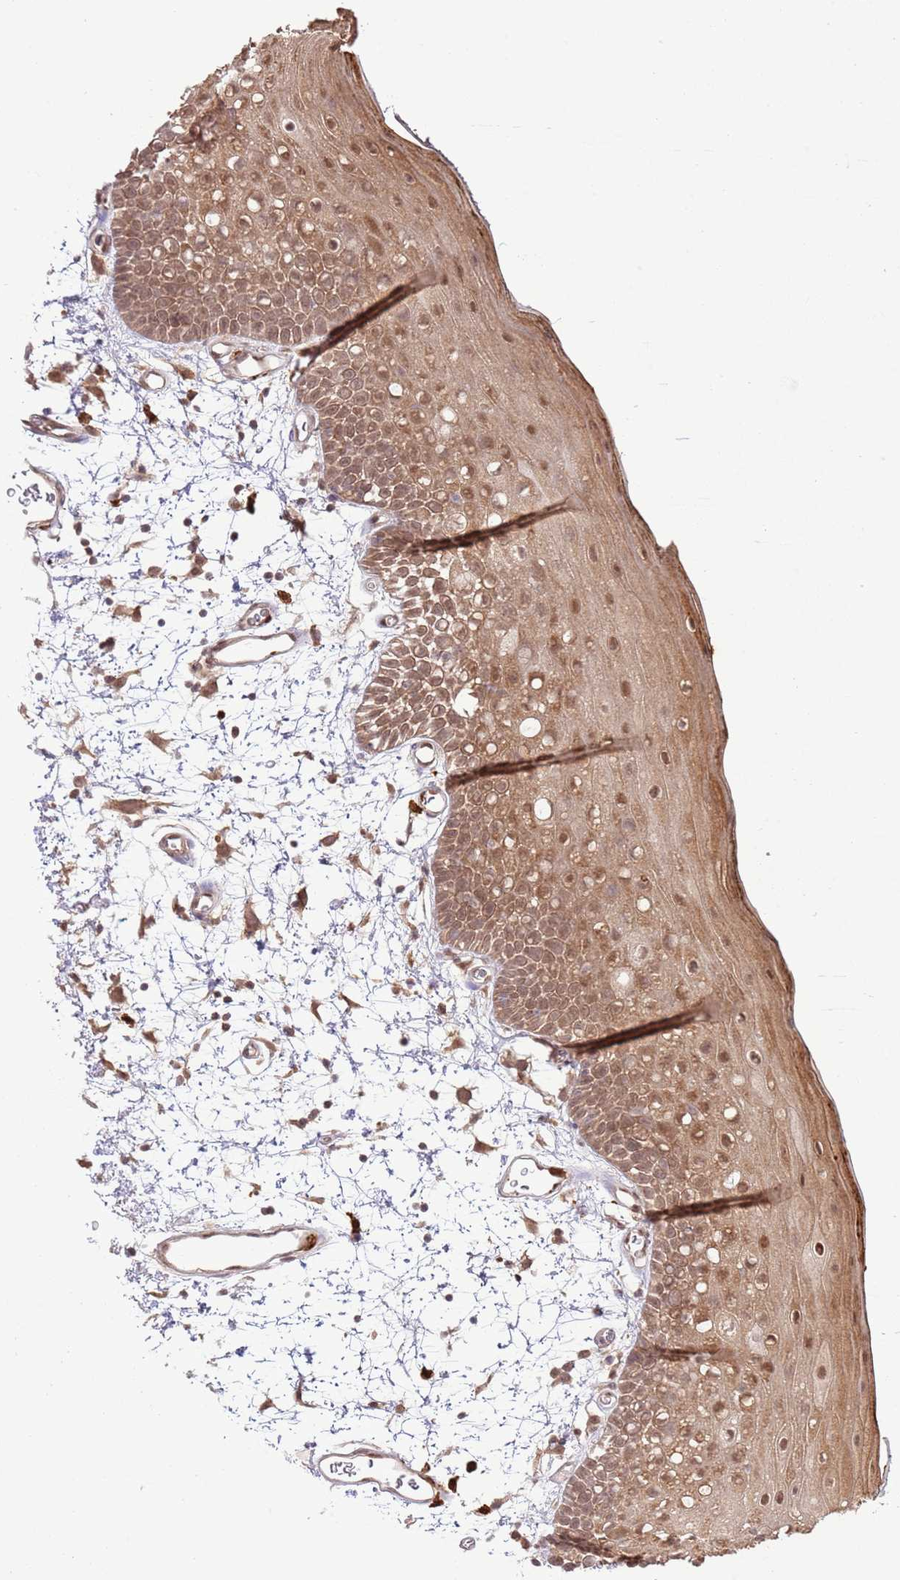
{"staining": {"intensity": "moderate", "quantity": ">75%", "location": "cytoplasmic/membranous,nuclear"}, "tissue": "oral mucosa", "cell_type": "Squamous epithelial cells", "image_type": "normal", "snomed": [{"axis": "morphology", "description": "Normal tissue, NOS"}, {"axis": "topography", "description": "Oral tissue"}, {"axis": "topography", "description": "Tounge, NOS"}], "caption": "Human oral mucosa stained for a protein (brown) reveals moderate cytoplasmic/membranous,nuclear positive expression in approximately >75% of squamous epithelial cells.", "gene": "AMIGO1", "patient": {"sex": "female", "age": 81}}